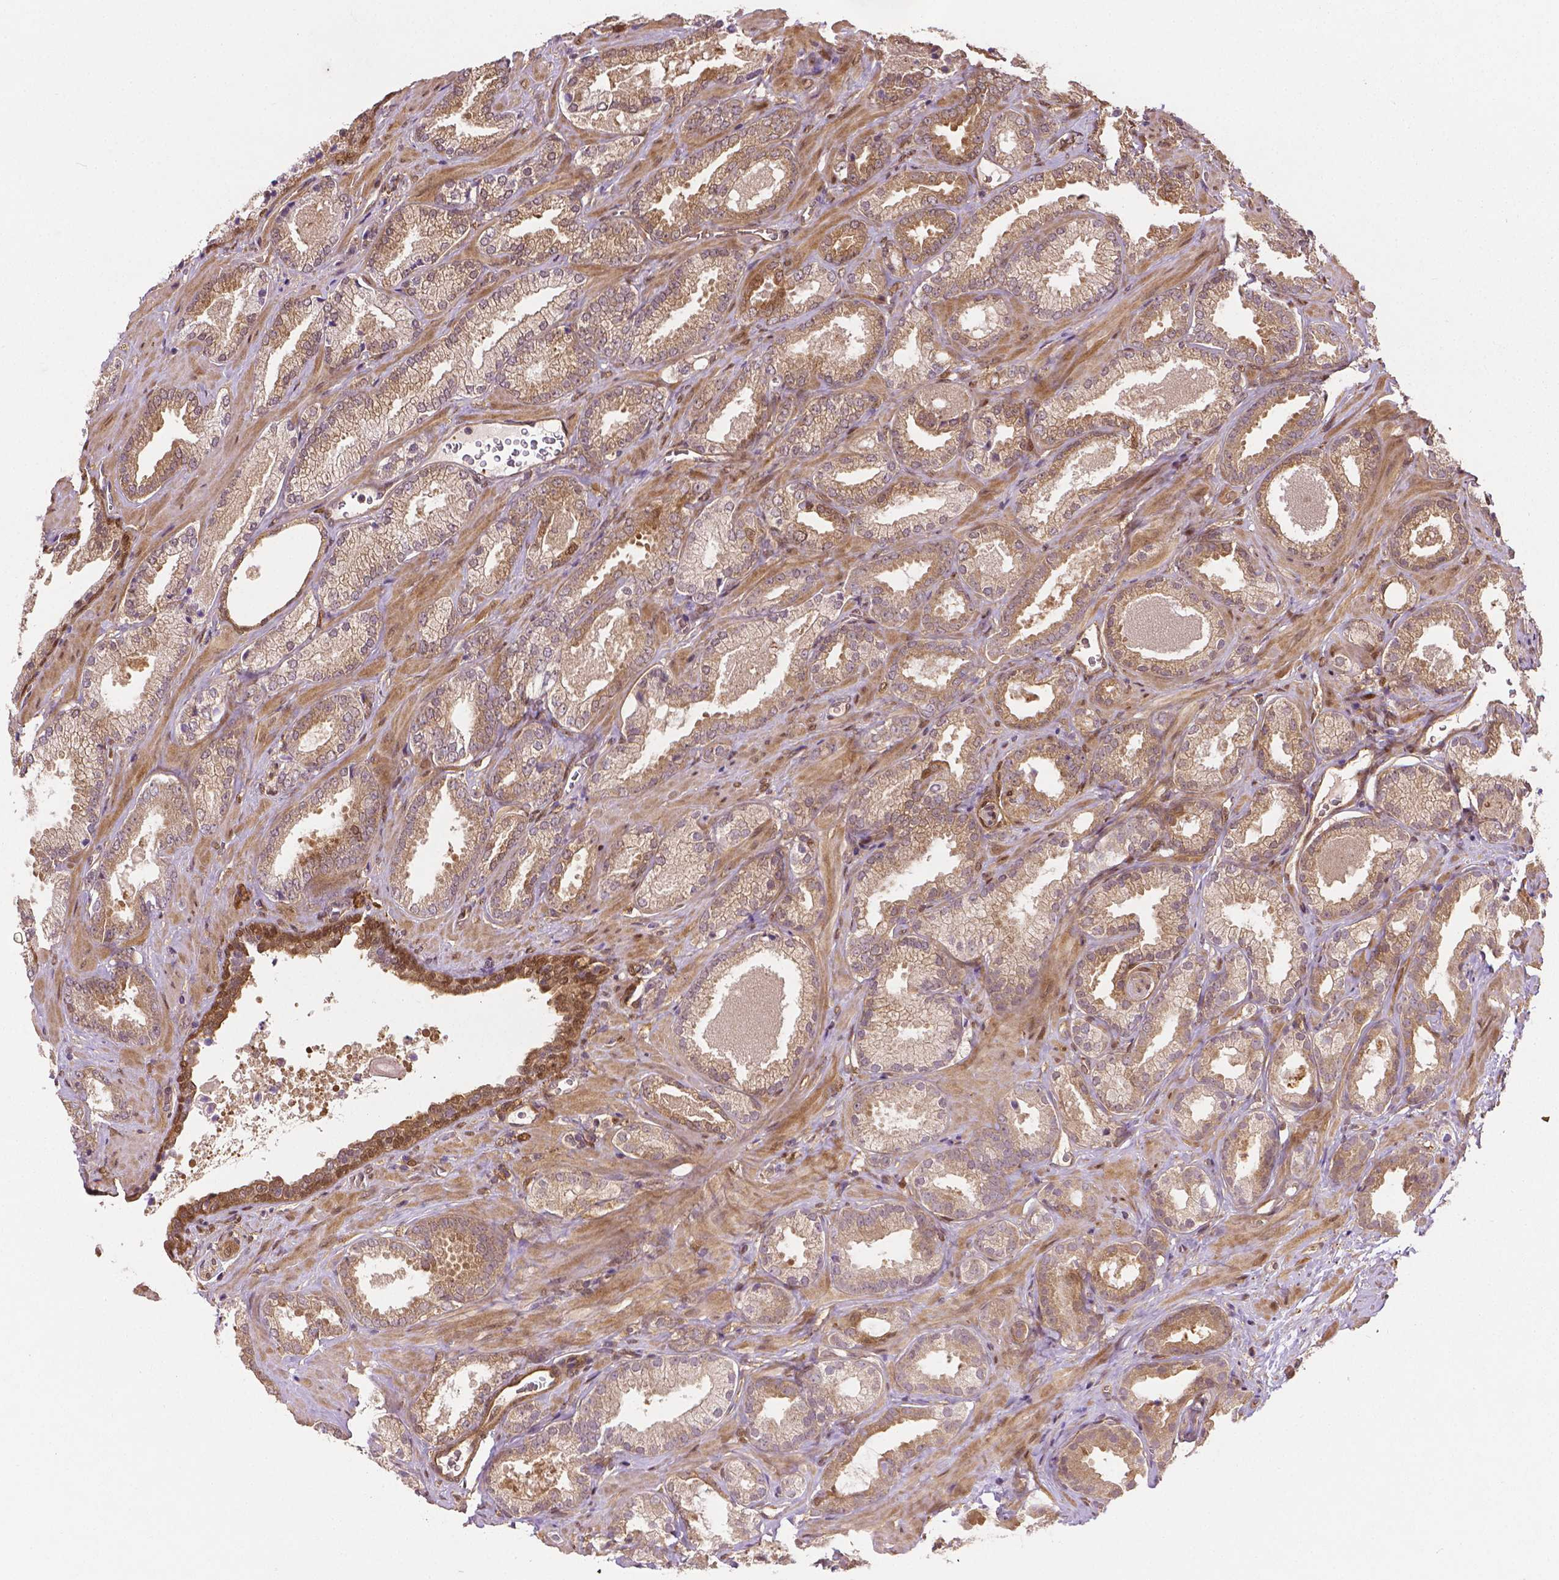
{"staining": {"intensity": "weak", "quantity": "<25%", "location": "cytoplasmic/membranous"}, "tissue": "prostate cancer", "cell_type": "Tumor cells", "image_type": "cancer", "snomed": [{"axis": "morphology", "description": "Adenocarcinoma, Low grade"}, {"axis": "topography", "description": "Prostate"}], "caption": "IHC of human adenocarcinoma (low-grade) (prostate) reveals no positivity in tumor cells. The staining is performed using DAB (3,3'-diaminobenzidine) brown chromogen with nuclei counter-stained in using hematoxylin.", "gene": "YAP1", "patient": {"sex": "male", "age": 62}}